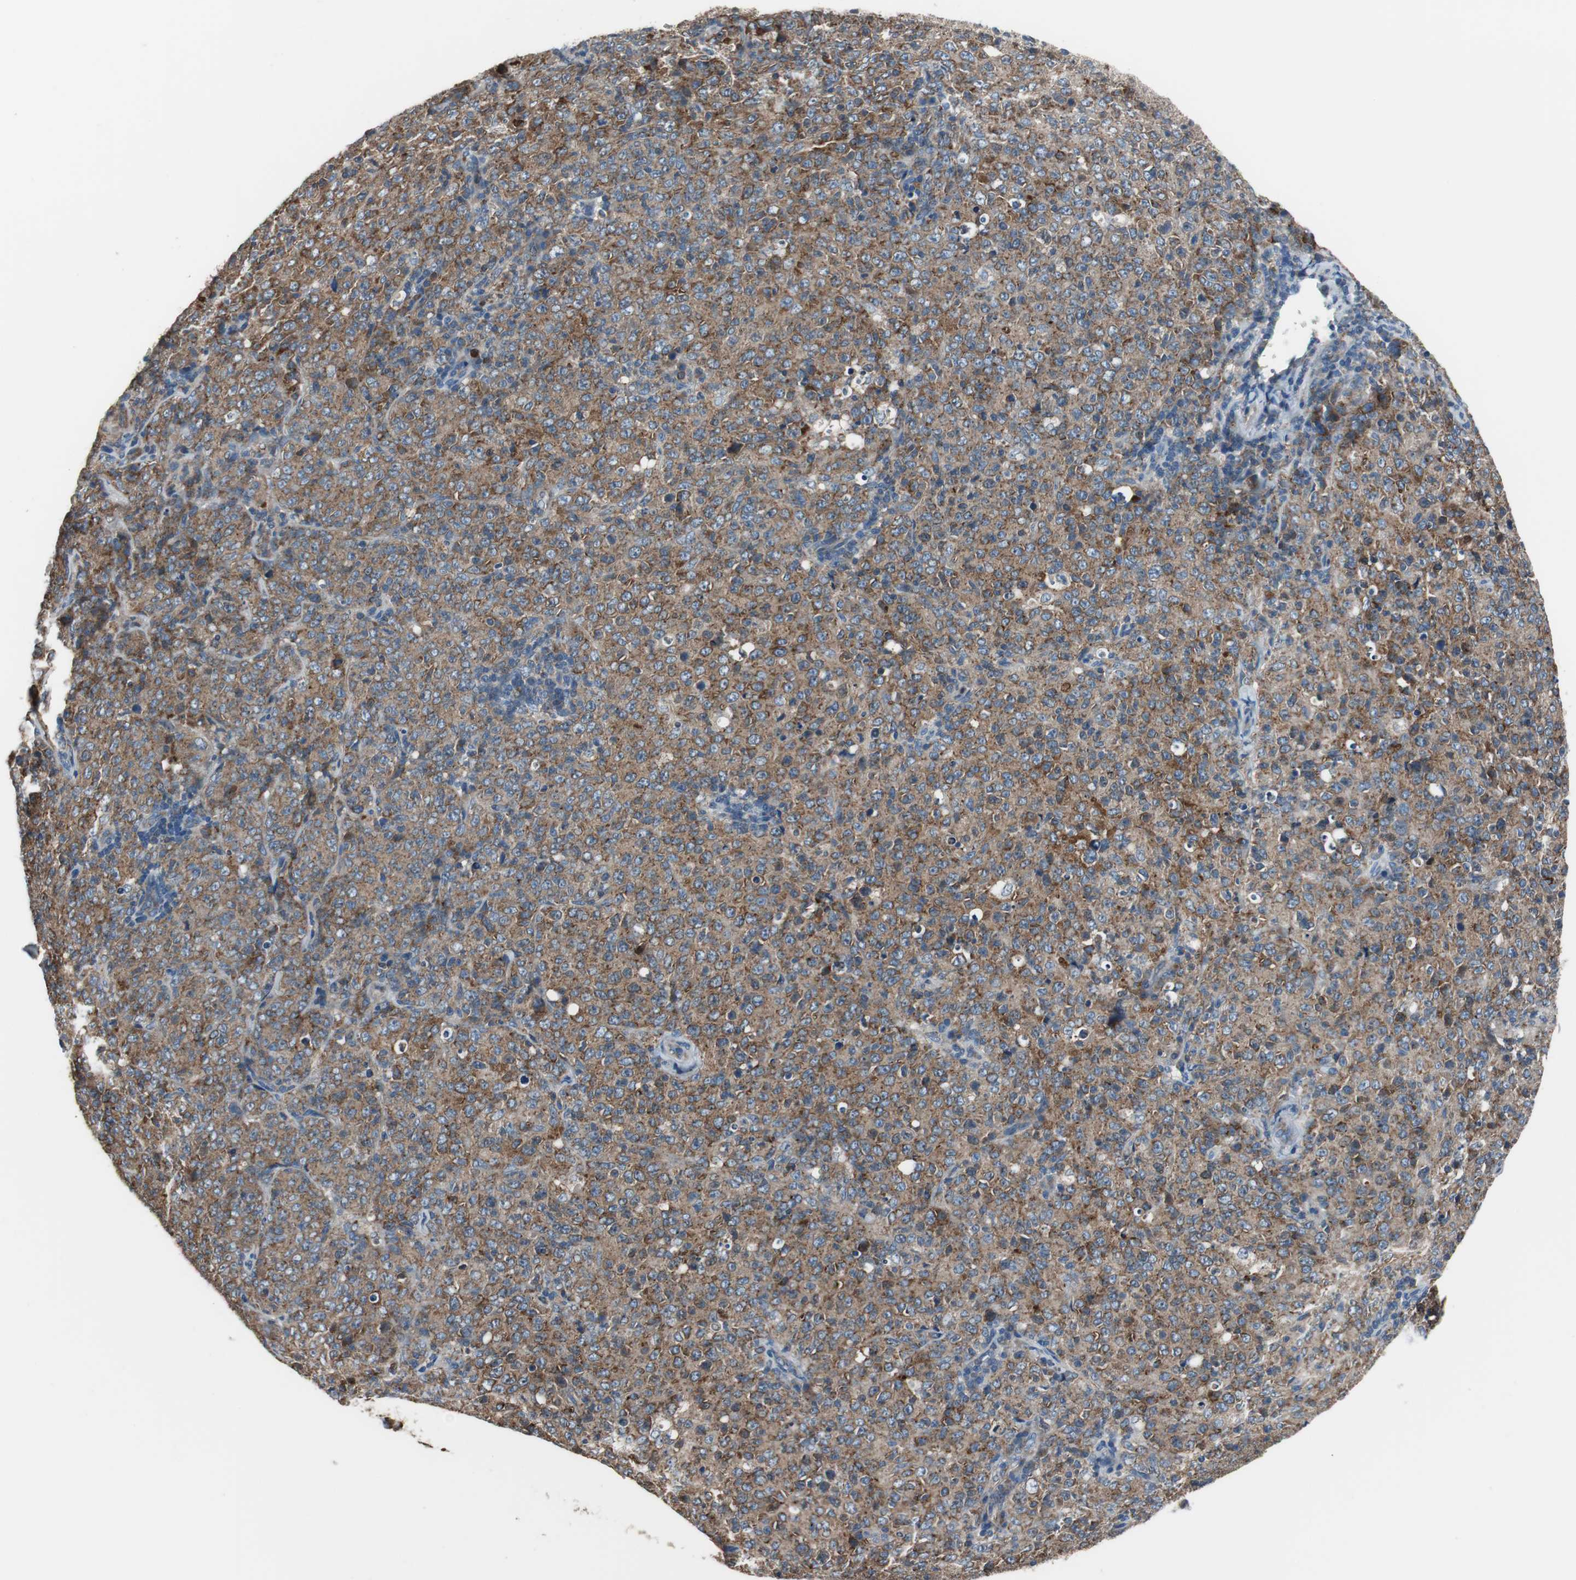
{"staining": {"intensity": "strong", "quantity": ">75%", "location": "cytoplasmic/membranous"}, "tissue": "lymphoma", "cell_type": "Tumor cells", "image_type": "cancer", "snomed": [{"axis": "morphology", "description": "Malignant lymphoma, non-Hodgkin's type, High grade"}, {"axis": "topography", "description": "Tonsil"}], "caption": "Malignant lymphoma, non-Hodgkin's type (high-grade) stained with a protein marker demonstrates strong staining in tumor cells.", "gene": "PI4KB", "patient": {"sex": "female", "age": 36}}